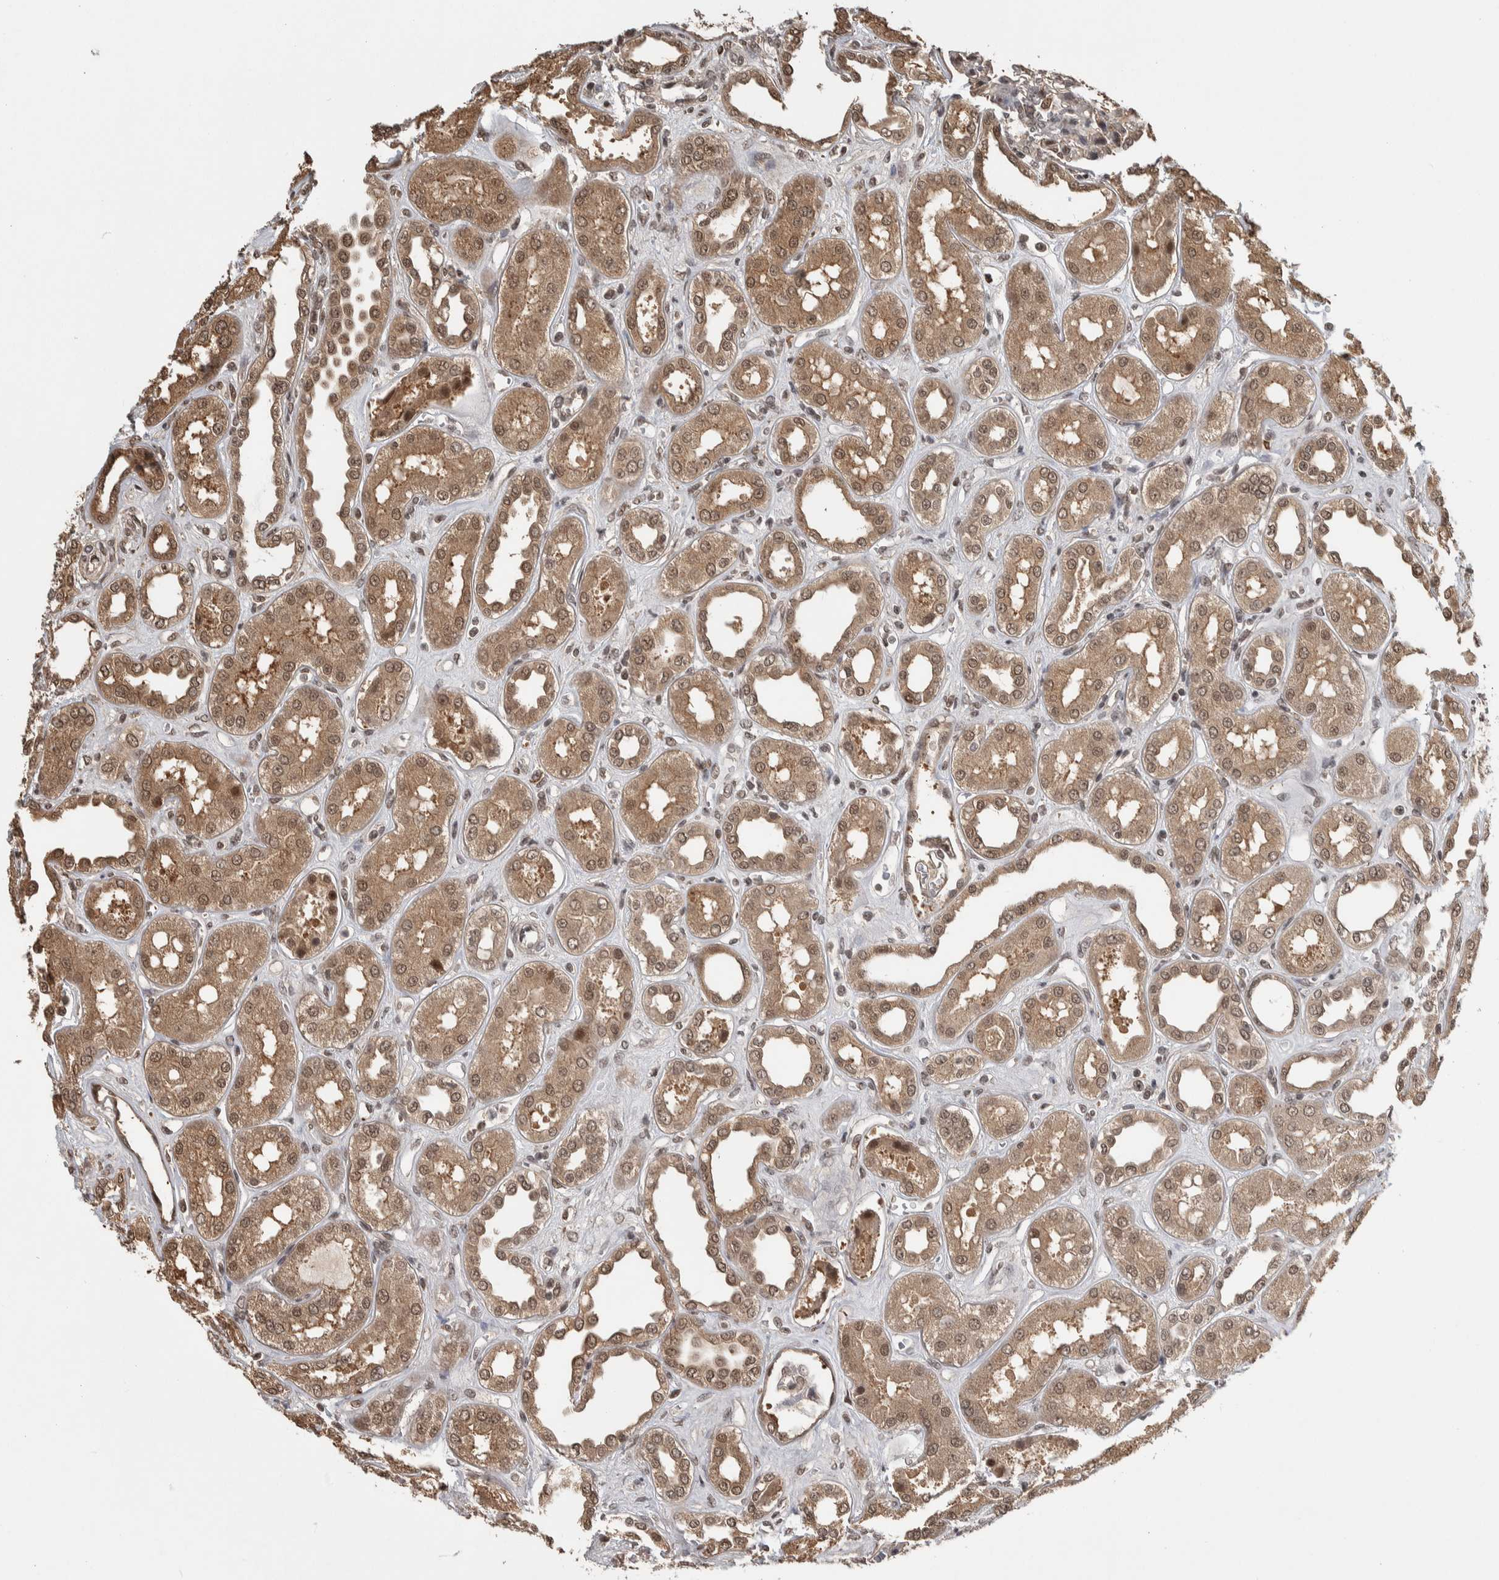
{"staining": {"intensity": "moderate", "quantity": "25%-75%", "location": "nuclear"}, "tissue": "kidney", "cell_type": "Cells in glomeruli", "image_type": "normal", "snomed": [{"axis": "morphology", "description": "Normal tissue, NOS"}, {"axis": "topography", "description": "Kidney"}], "caption": "IHC (DAB) staining of unremarkable human kidney exhibits moderate nuclear protein staining in approximately 25%-75% of cells in glomeruli. (DAB (3,3'-diaminobenzidine) IHC, brown staining for protein, blue staining for nuclei).", "gene": "ZNF592", "patient": {"sex": "male", "age": 59}}